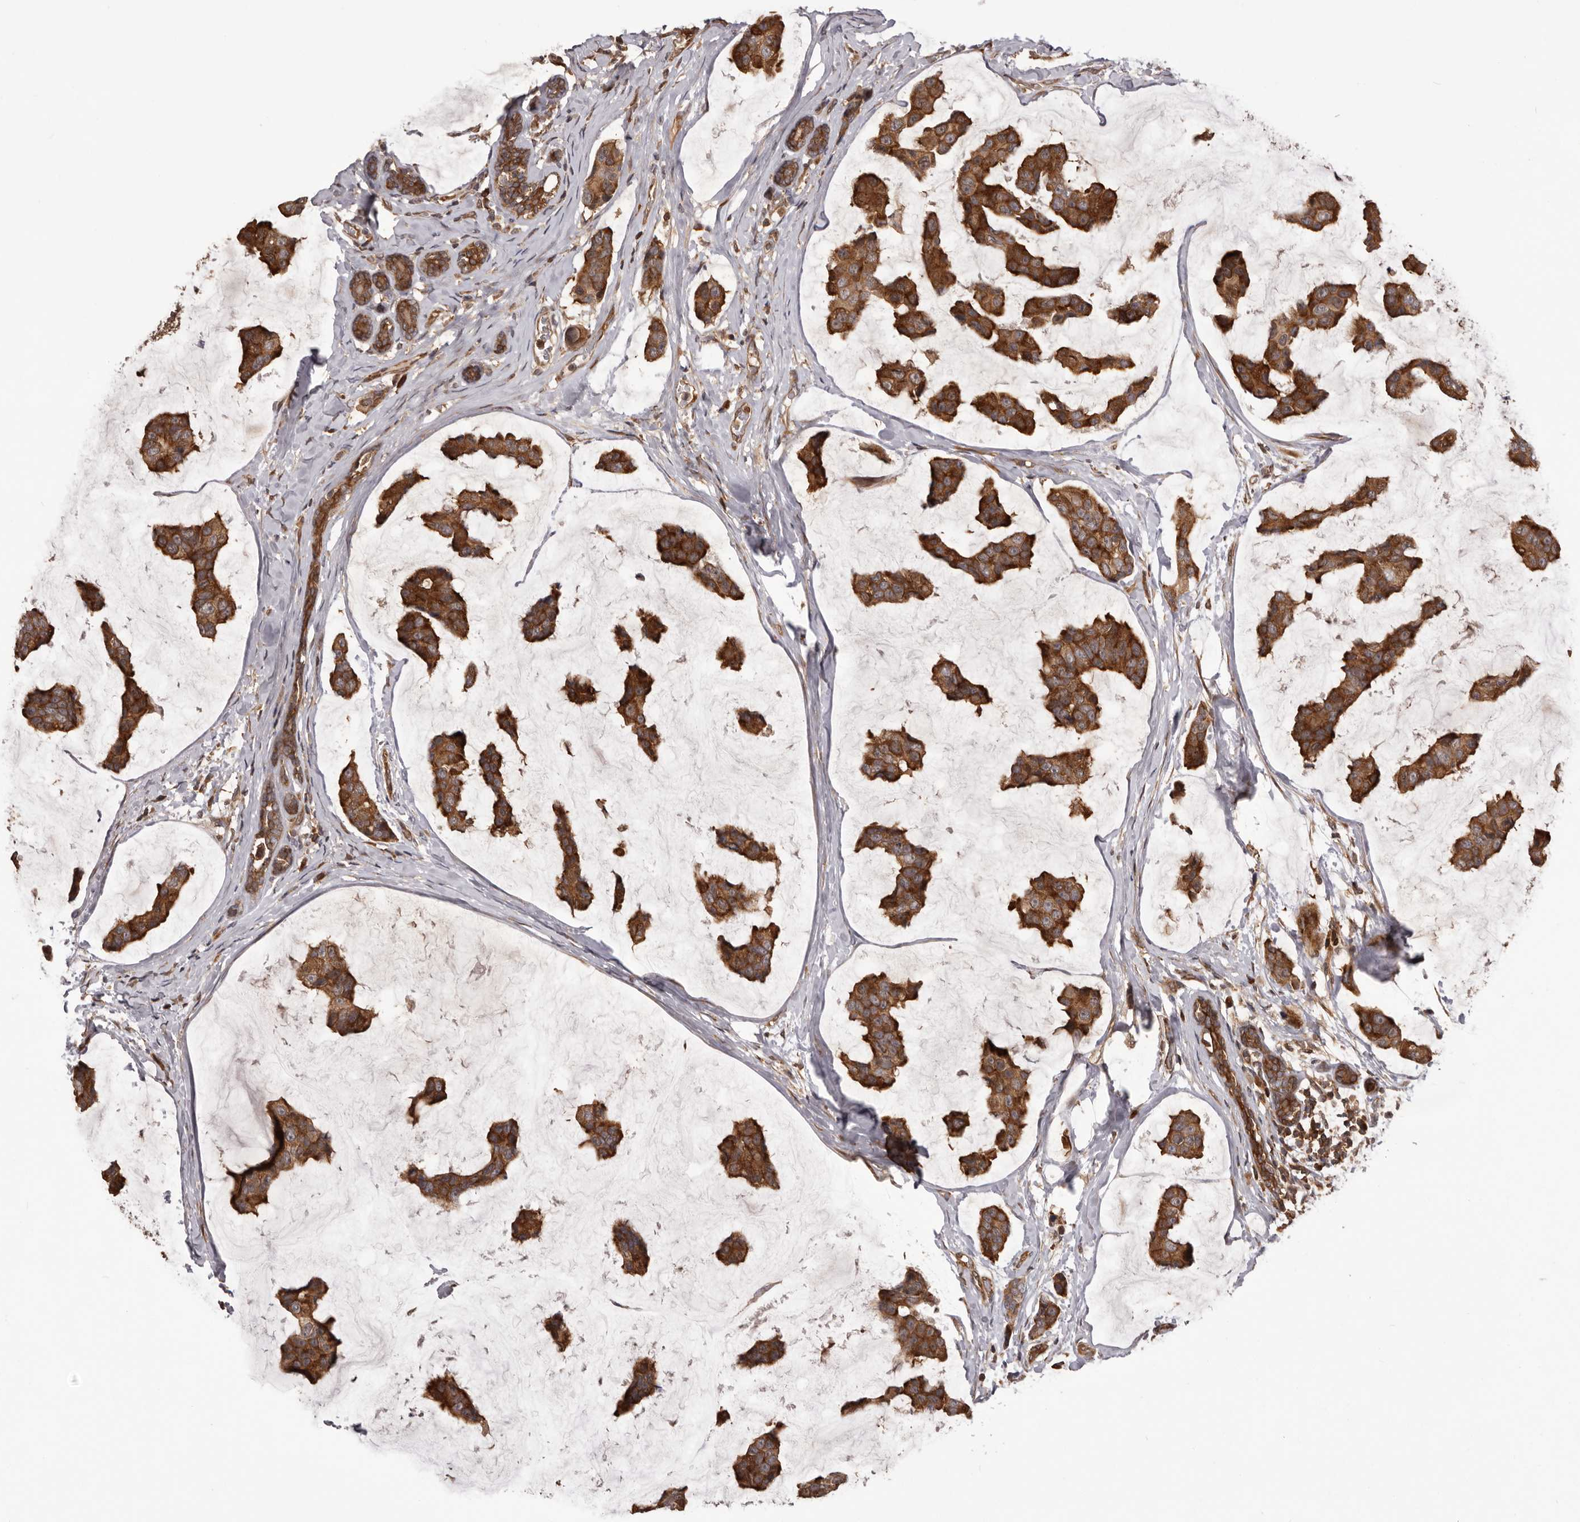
{"staining": {"intensity": "strong", "quantity": ">75%", "location": "cytoplasmic/membranous"}, "tissue": "breast cancer", "cell_type": "Tumor cells", "image_type": "cancer", "snomed": [{"axis": "morphology", "description": "Normal tissue, NOS"}, {"axis": "morphology", "description": "Duct carcinoma"}, {"axis": "topography", "description": "Breast"}], "caption": "A high amount of strong cytoplasmic/membranous staining is appreciated in about >75% of tumor cells in breast intraductal carcinoma tissue.", "gene": "HBS1L", "patient": {"sex": "female", "age": 50}}